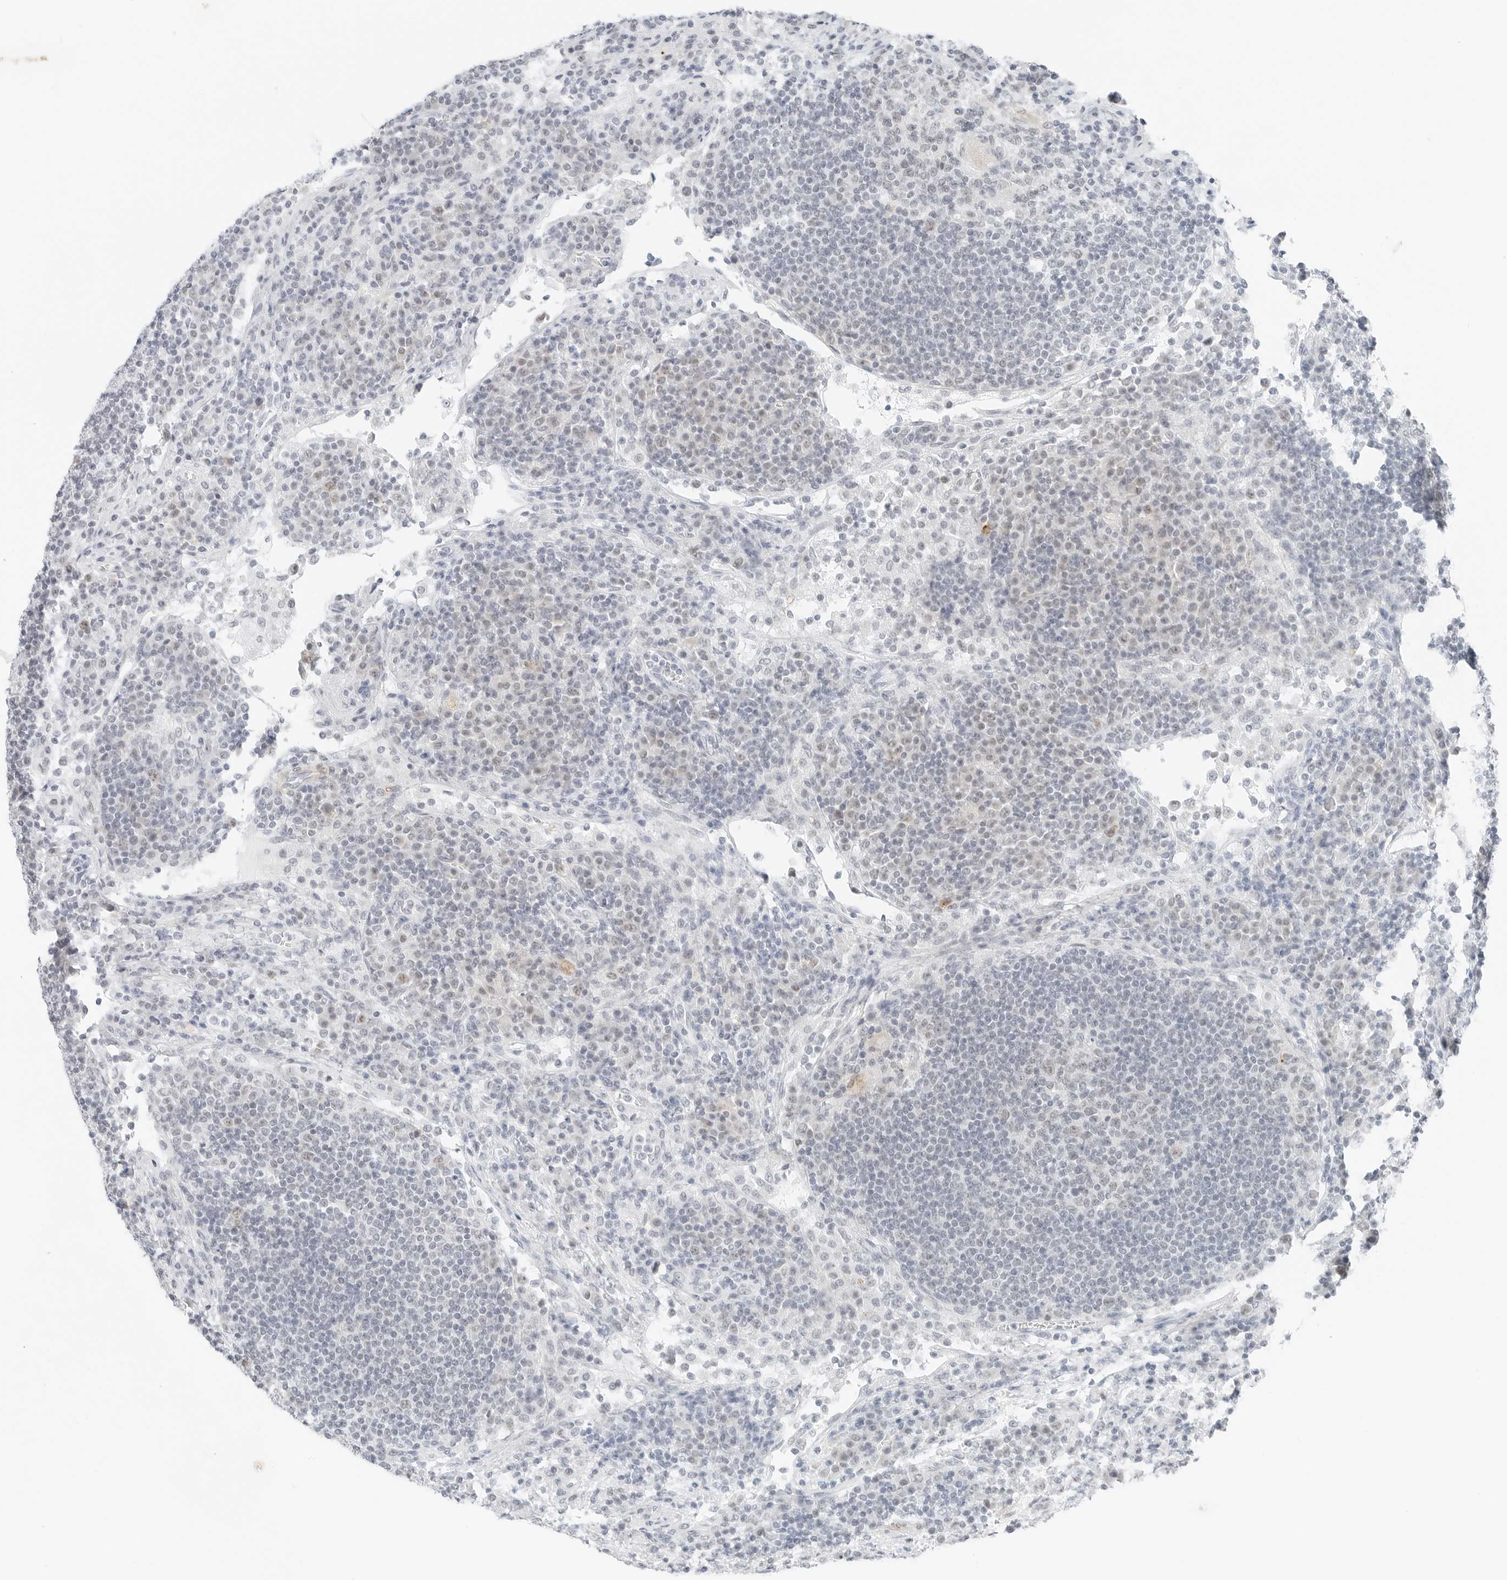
{"staining": {"intensity": "negative", "quantity": "none", "location": "none"}, "tissue": "lymph node", "cell_type": "Germinal center cells", "image_type": "normal", "snomed": [{"axis": "morphology", "description": "Normal tissue, NOS"}, {"axis": "topography", "description": "Lymph node"}], "caption": "DAB immunohistochemical staining of benign human lymph node demonstrates no significant positivity in germinal center cells. (Brightfield microscopy of DAB (3,3'-diaminobenzidine) immunohistochemistry (IHC) at high magnification).", "gene": "CCSAP", "patient": {"sex": "female", "age": 53}}